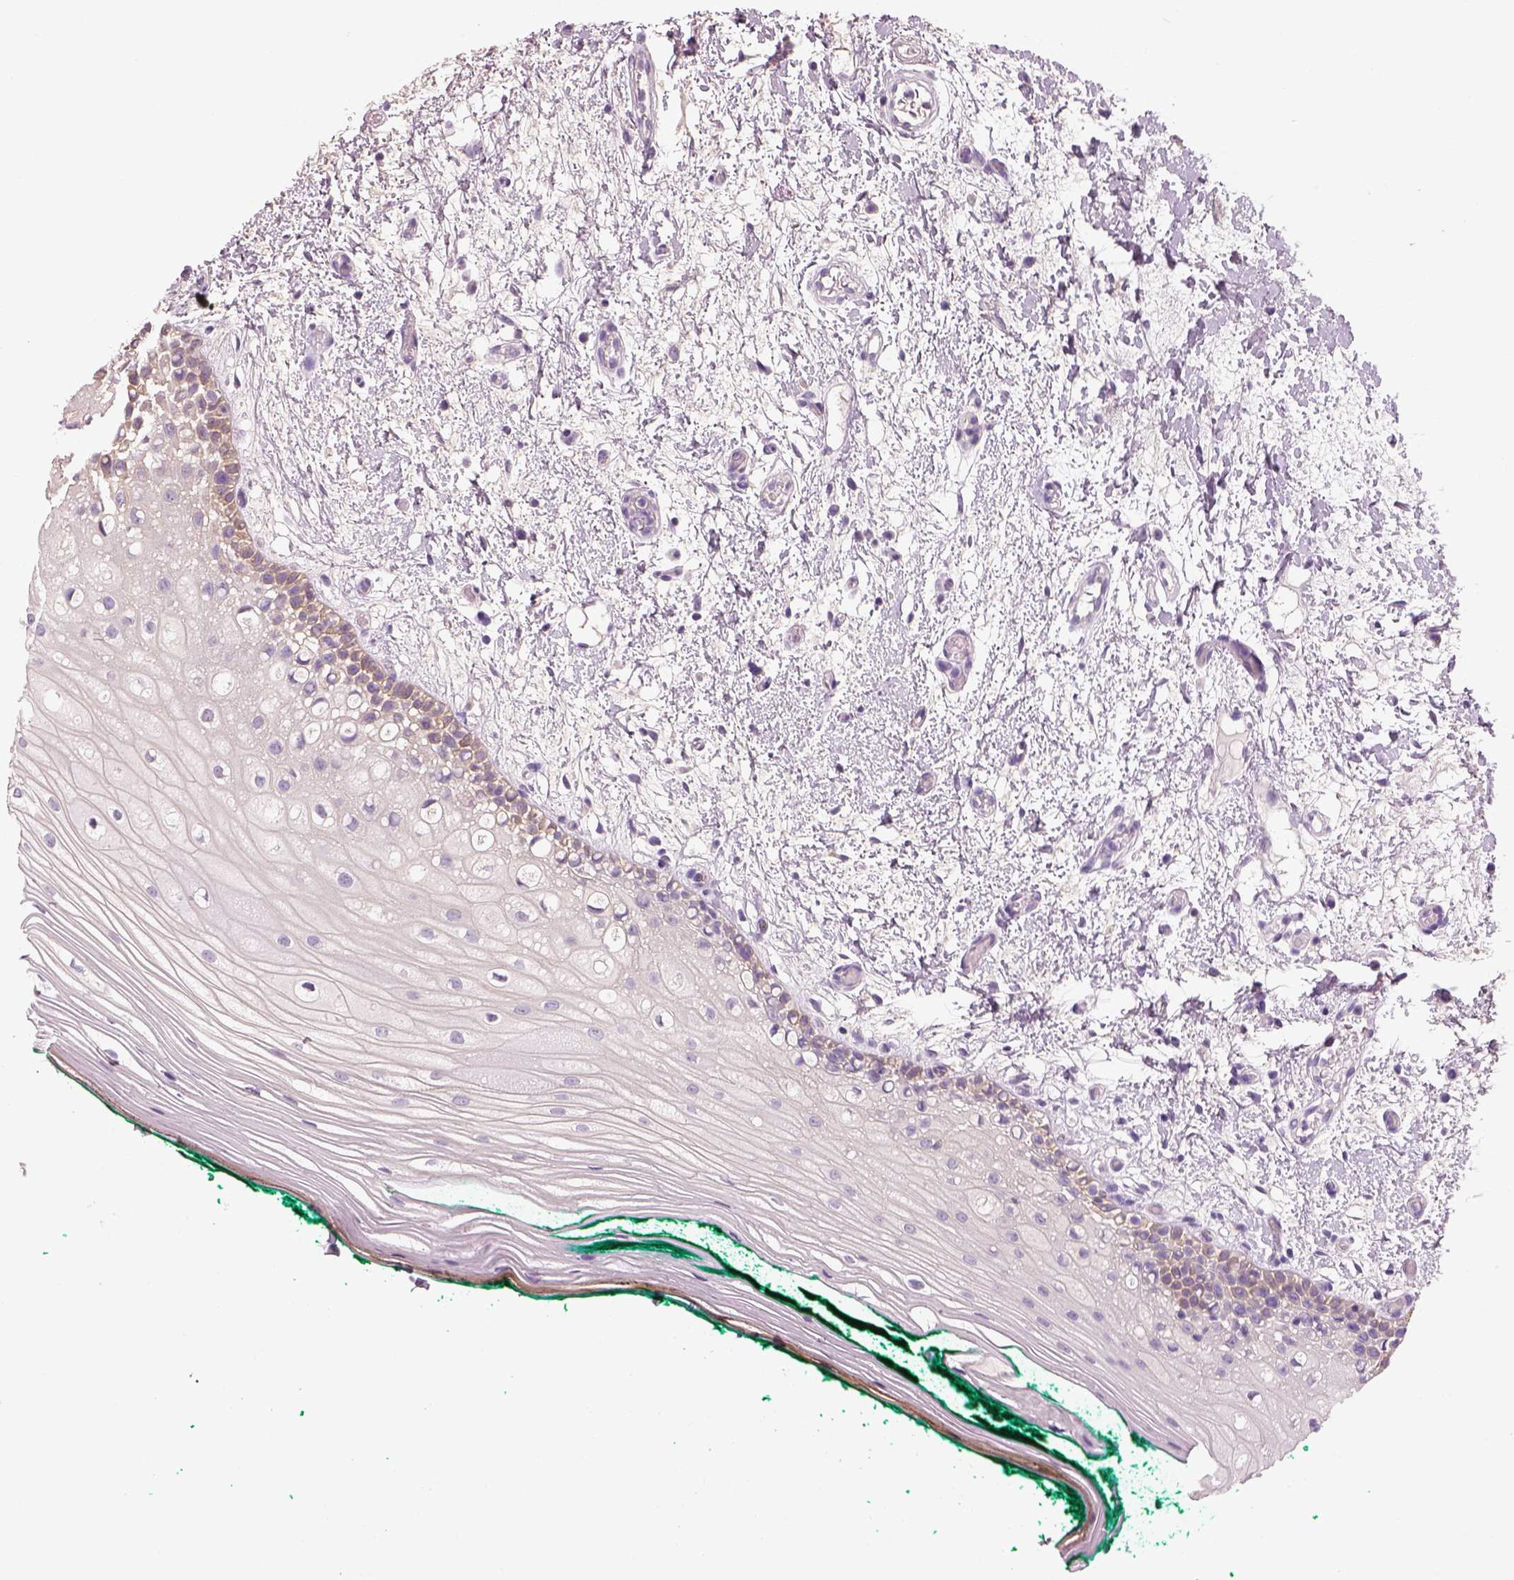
{"staining": {"intensity": "weak", "quantity": "<25%", "location": "cytoplasmic/membranous"}, "tissue": "oral mucosa", "cell_type": "Squamous epithelial cells", "image_type": "normal", "snomed": [{"axis": "morphology", "description": "Normal tissue, NOS"}, {"axis": "topography", "description": "Oral tissue"}], "caption": "IHC photomicrograph of benign oral mucosa: oral mucosa stained with DAB (3,3'-diaminobenzidine) shows no significant protein positivity in squamous epithelial cells.", "gene": "OTUD6A", "patient": {"sex": "female", "age": 83}}